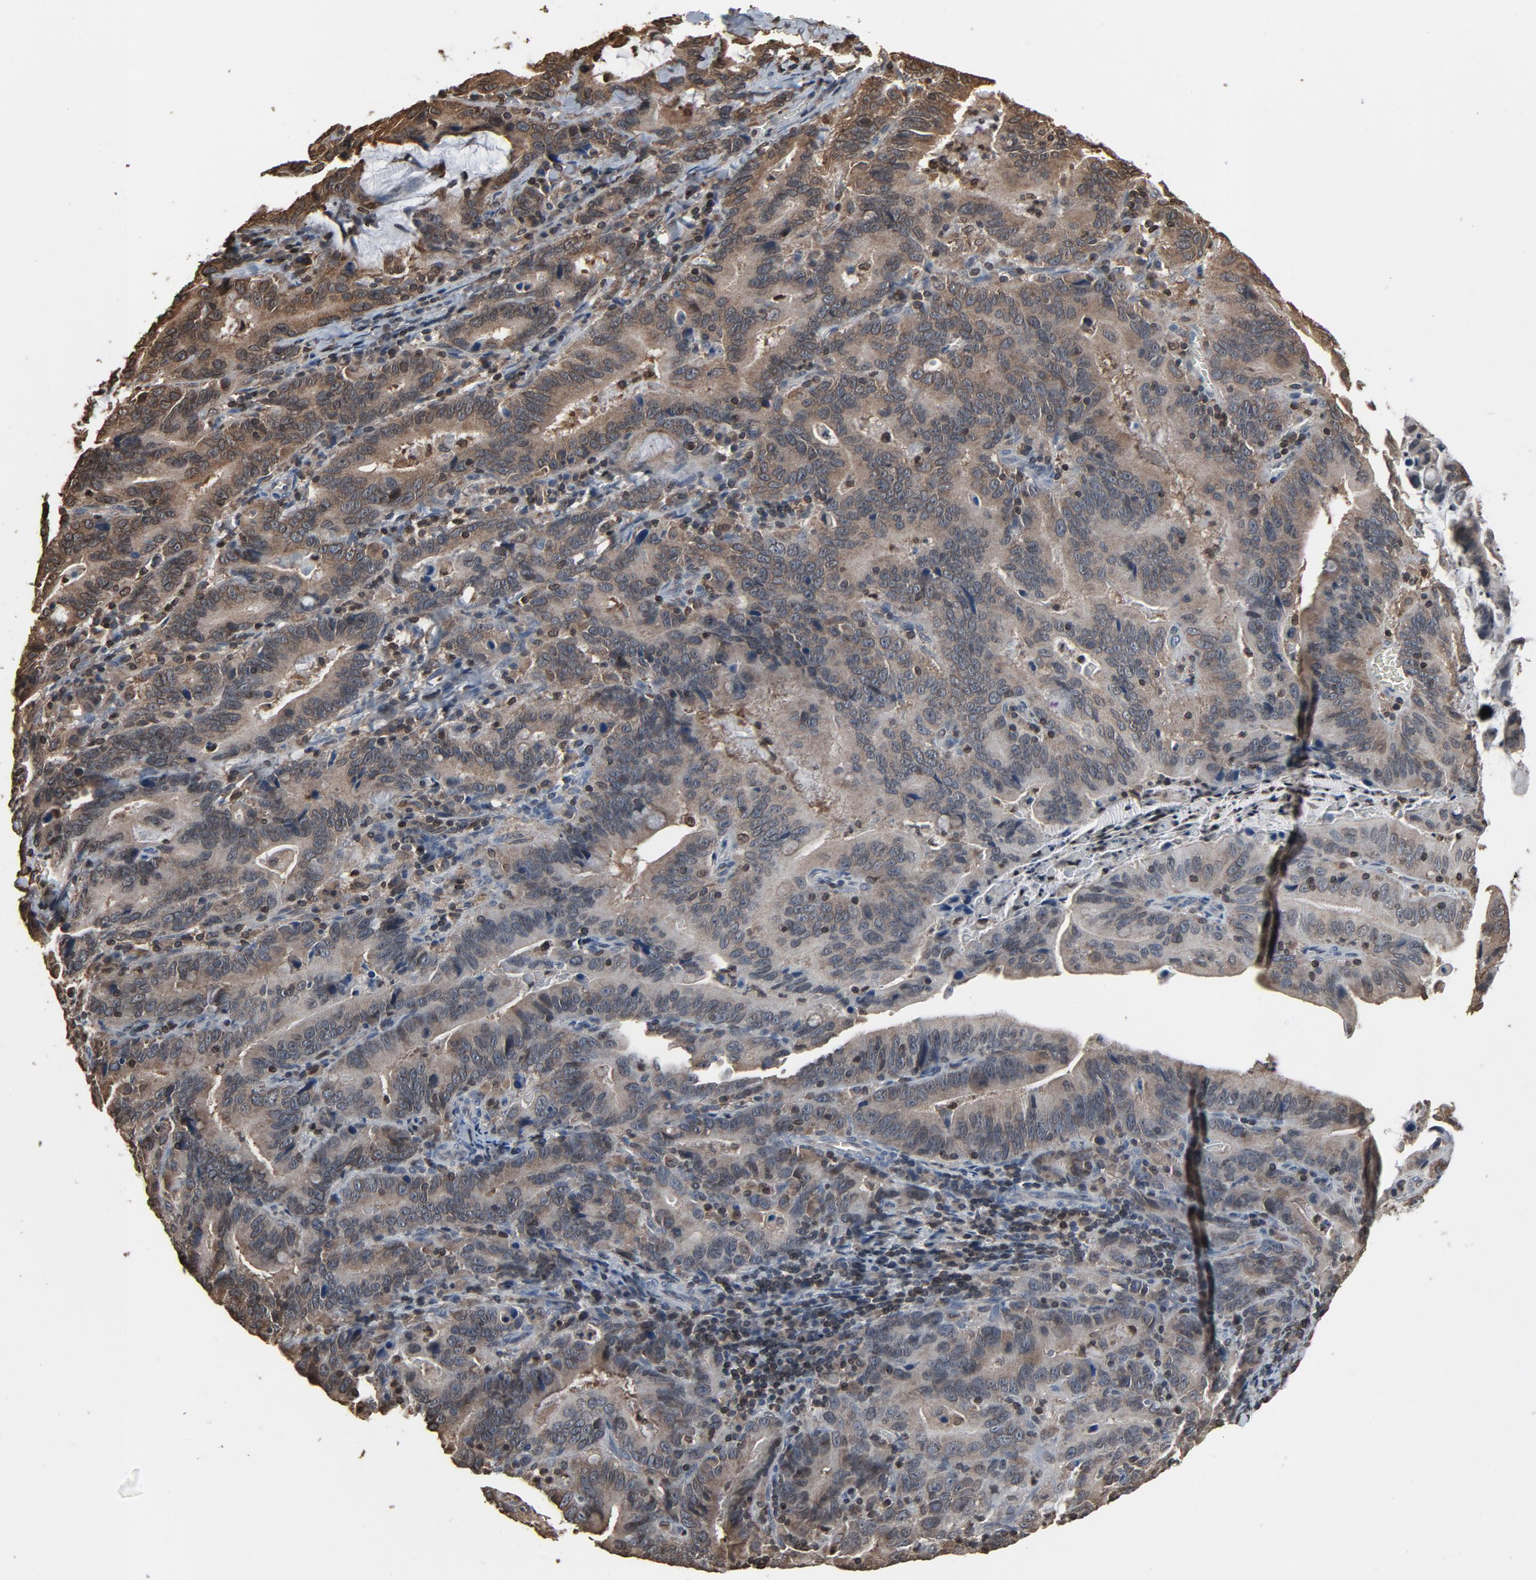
{"staining": {"intensity": "moderate", "quantity": ">75%", "location": "cytoplasmic/membranous,nuclear"}, "tissue": "stomach cancer", "cell_type": "Tumor cells", "image_type": "cancer", "snomed": [{"axis": "morphology", "description": "Adenocarcinoma, NOS"}, {"axis": "topography", "description": "Stomach, upper"}], "caption": "Immunohistochemistry (IHC) (DAB (3,3'-diaminobenzidine)) staining of stomach adenocarcinoma reveals moderate cytoplasmic/membranous and nuclear protein expression in about >75% of tumor cells. (Brightfield microscopy of DAB IHC at high magnification).", "gene": "UBE2D1", "patient": {"sex": "male", "age": 63}}